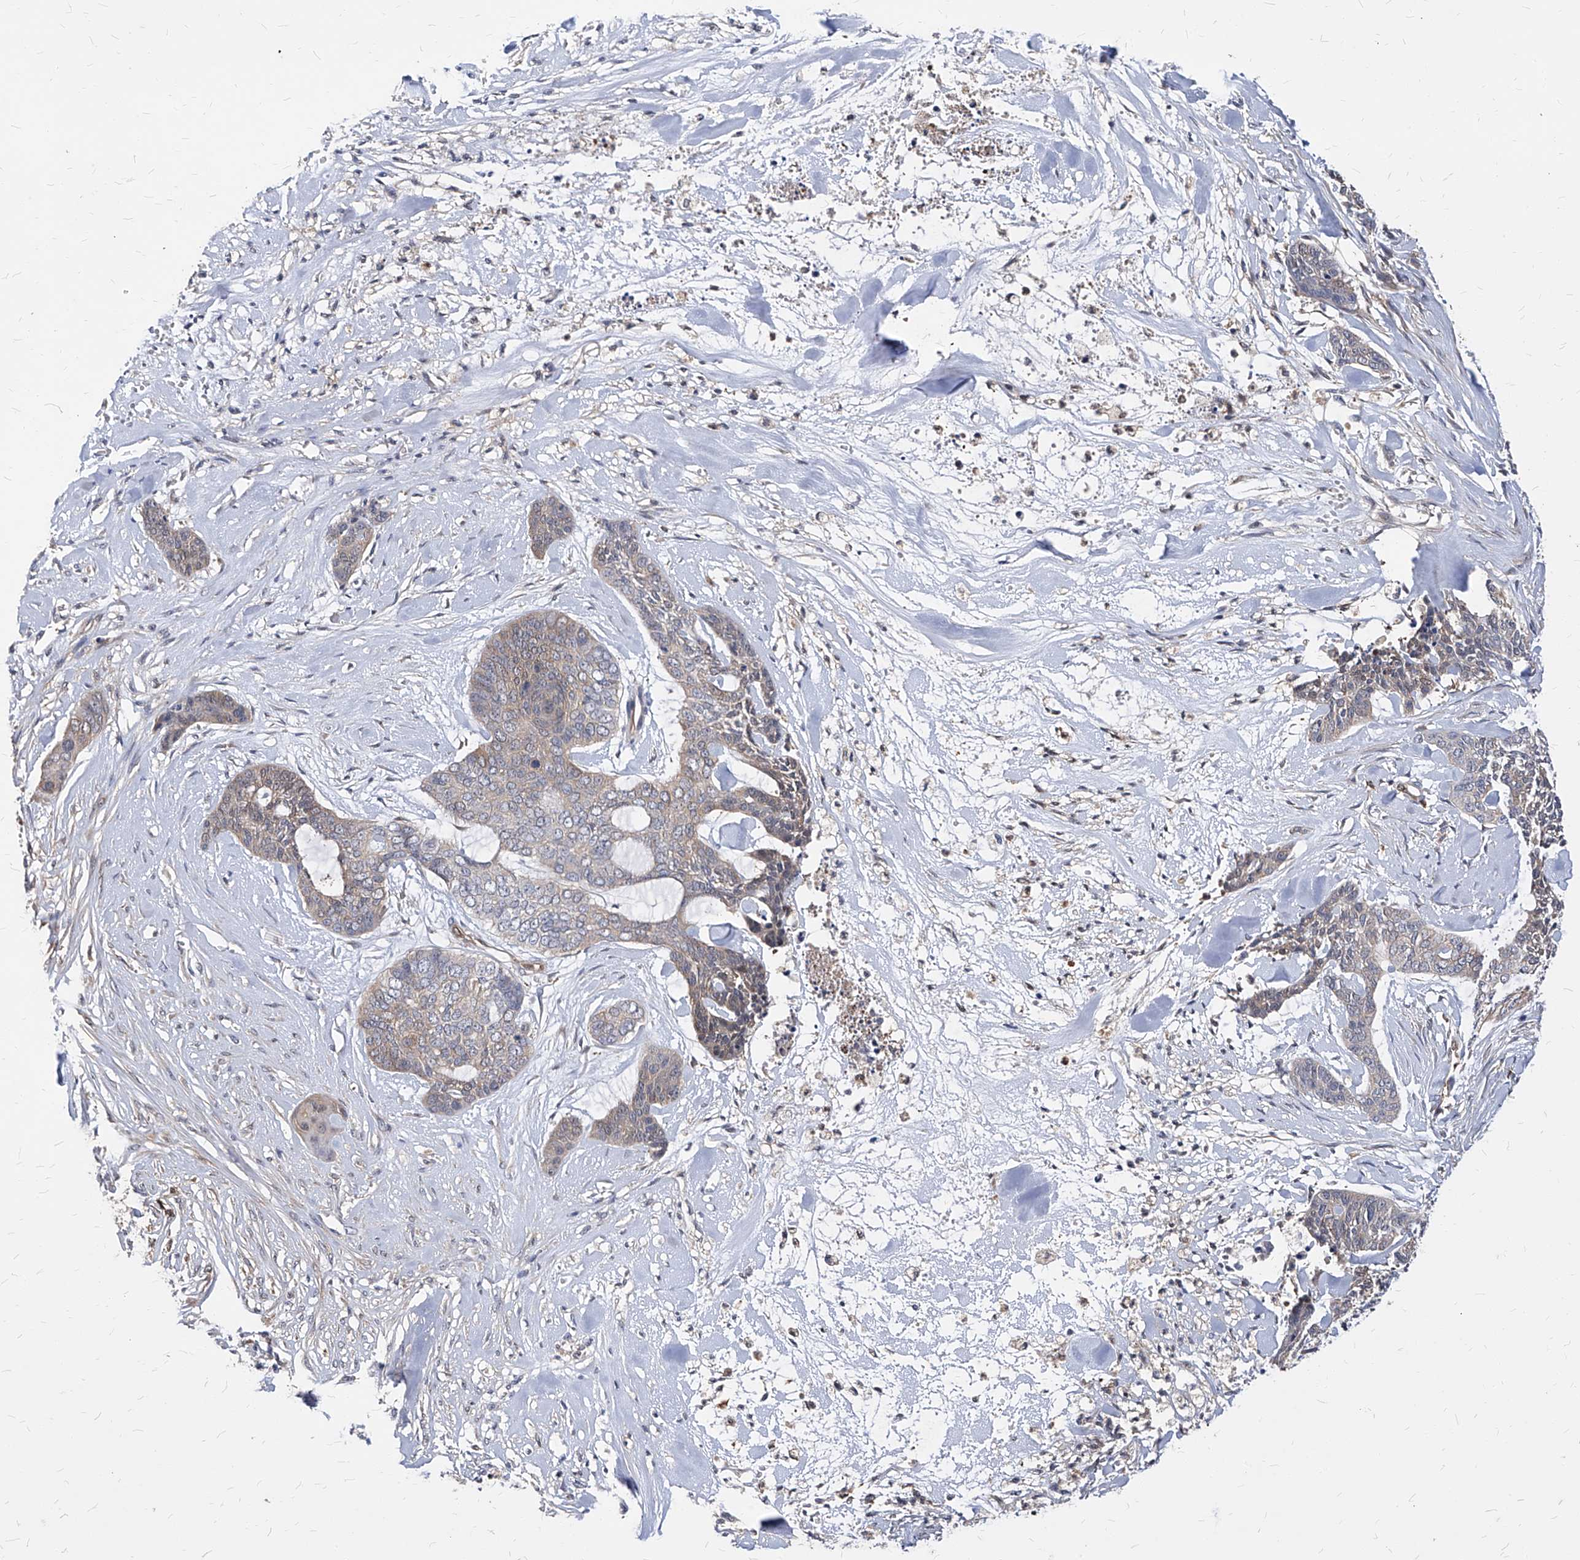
{"staining": {"intensity": "weak", "quantity": "<25%", "location": "cytoplasmic/membranous"}, "tissue": "skin cancer", "cell_type": "Tumor cells", "image_type": "cancer", "snomed": [{"axis": "morphology", "description": "Basal cell carcinoma"}, {"axis": "topography", "description": "Skin"}], "caption": "This micrograph is of skin cancer (basal cell carcinoma) stained with immunohistochemistry (IHC) to label a protein in brown with the nuclei are counter-stained blue. There is no staining in tumor cells.", "gene": "ABRACL", "patient": {"sex": "female", "age": 64}}